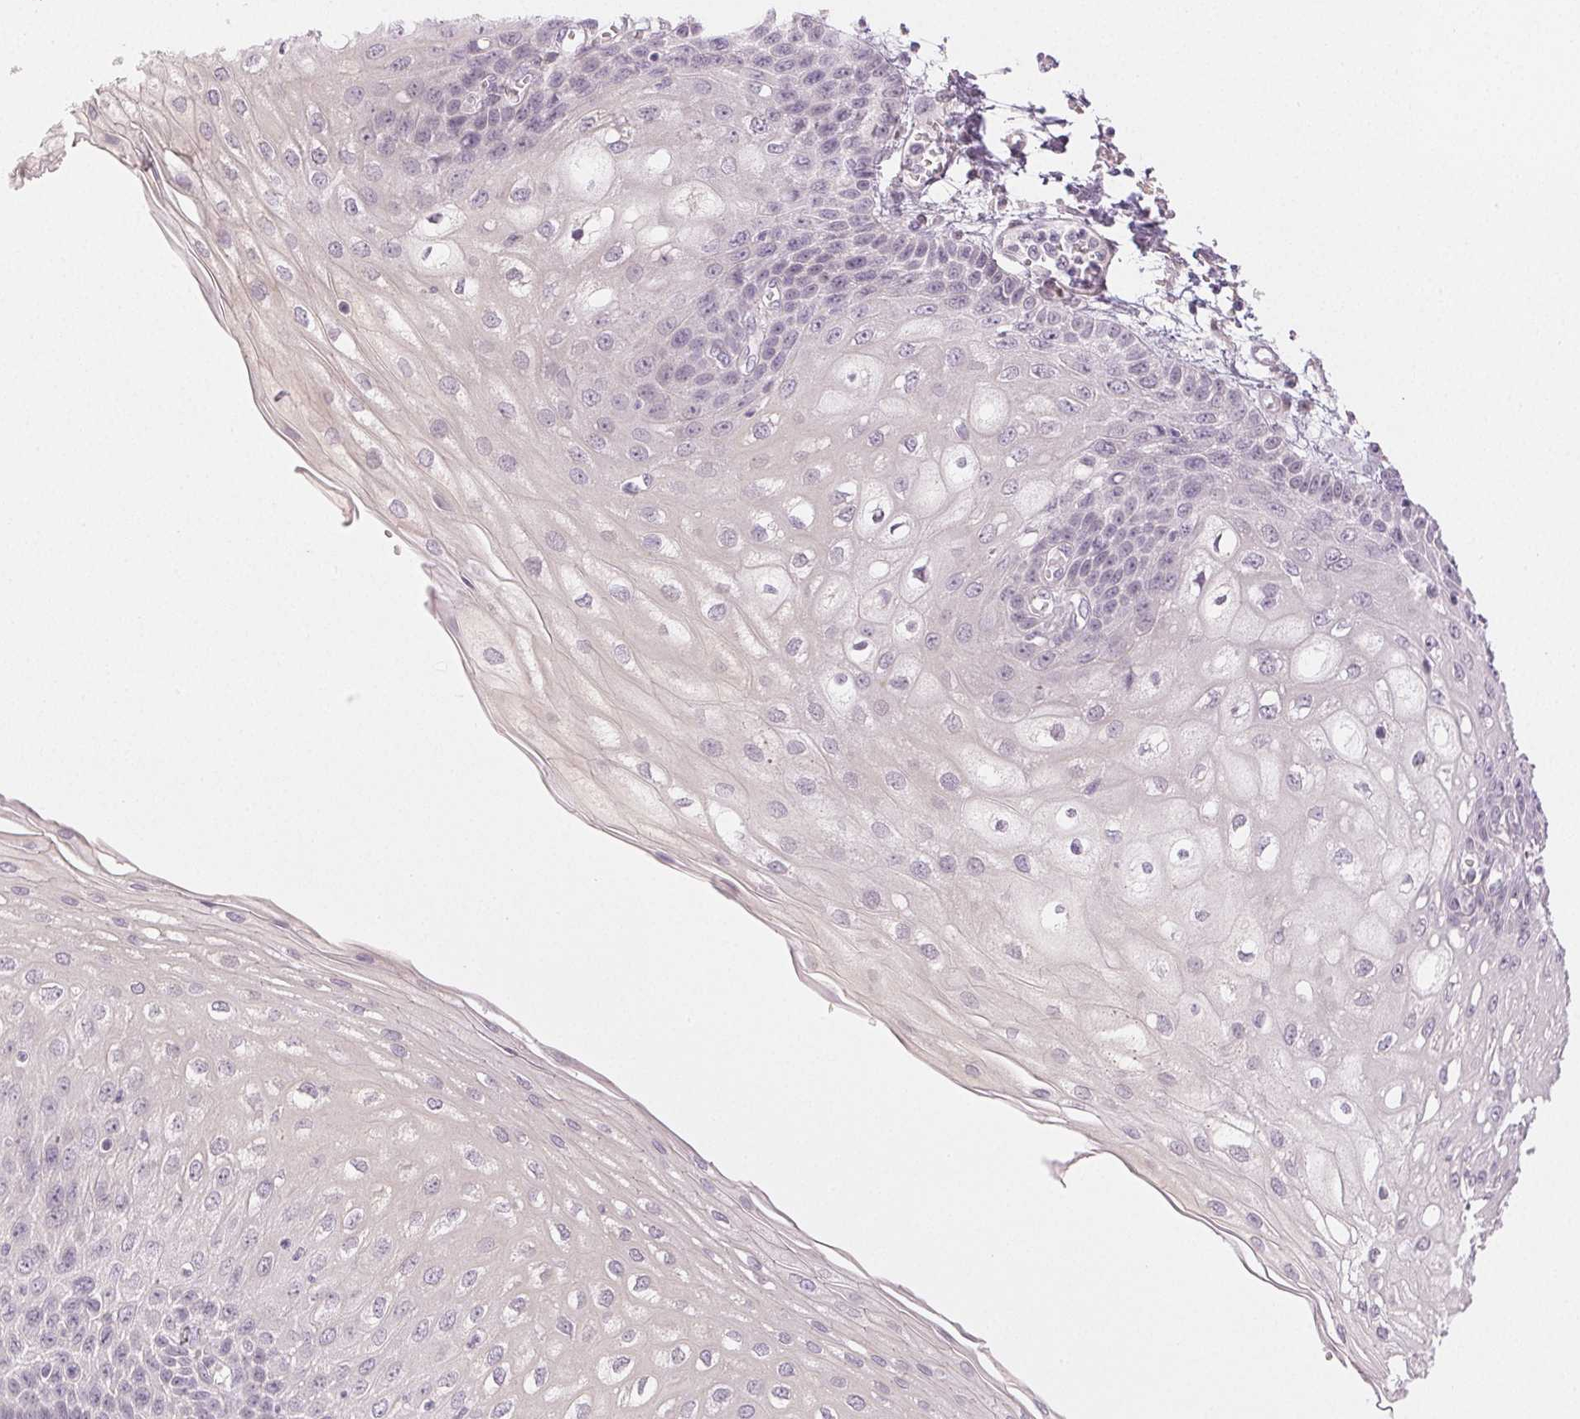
{"staining": {"intensity": "negative", "quantity": "none", "location": "none"}, "tissue": "esophagus", "cell_type": "Squamous epithelial cells", "image_type": "normal", "snomed": [{"axis": "morphology", "description": "Normal tissue, NOS"}, {"axis": "morphology", "description": "Adenocarcinoma, NOS"}, {"axis": "topography", "description": "Esophagus"}], "caption": "Human esophagus stained for a protein using immunohistochemistry (IHC) reveals no positivity in squamous epithelial cells.", "gene": "MAP1LC3A", "patient": {"sex": "male", "age": 81}}